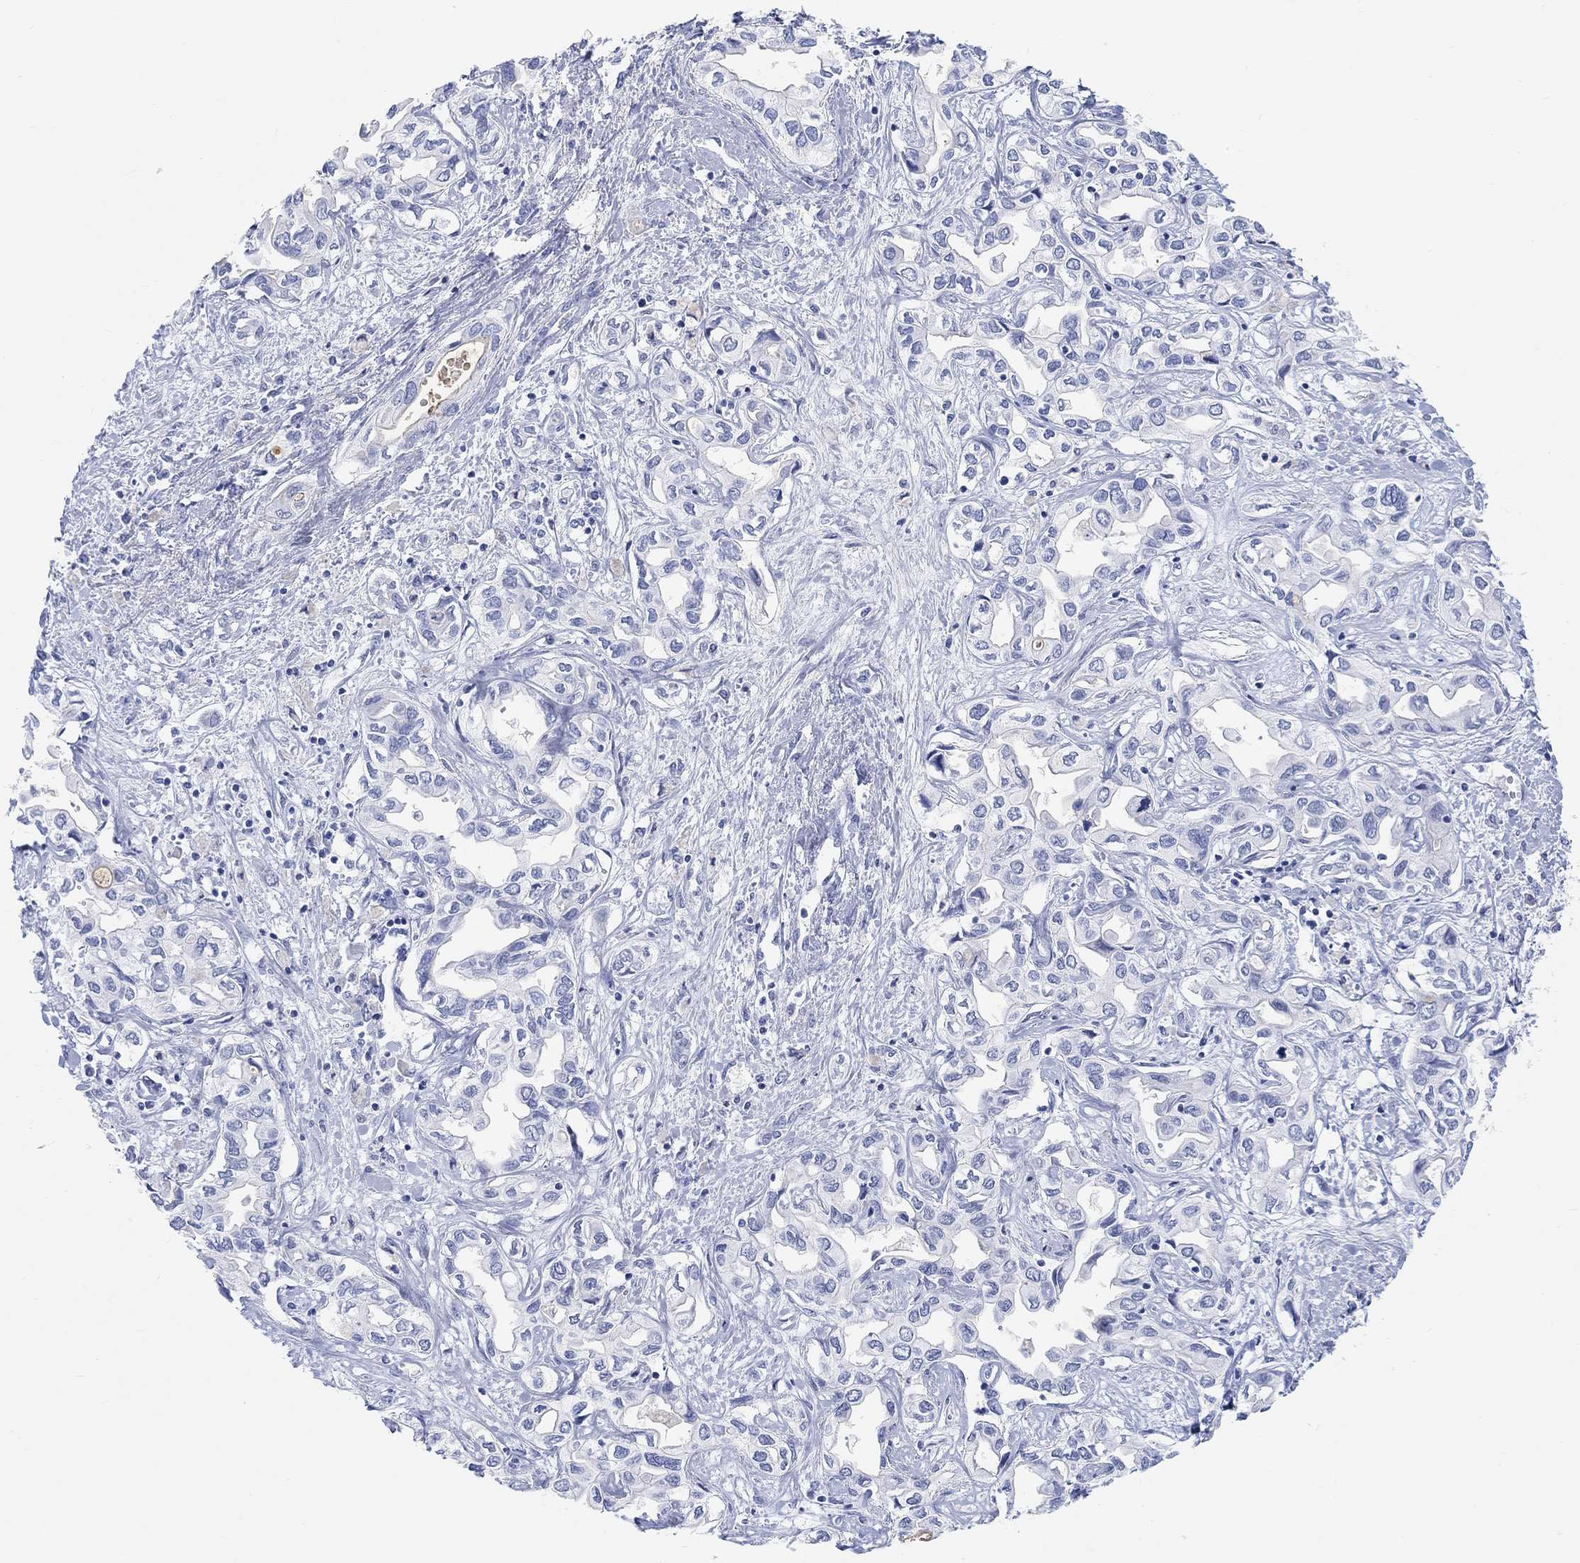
{"staining": {"intensity": "negative", "quantity": "none", "location": "none"}, "tissue": "liver cancer", "cell_type": "Tumor cells", "image_type": "cancer", "snomed": [{"axis": "morphology", "description": "Cholangiocarcinoma"}, {"axis": "topography", "description": "Liver"}], "caption": "The IHC histopathology image has no significant expression in tumor cells of liver cholangiocarcinoma tissue.", "gene": "XIRP2", "patient": {"sex": "female", "age": 64}}